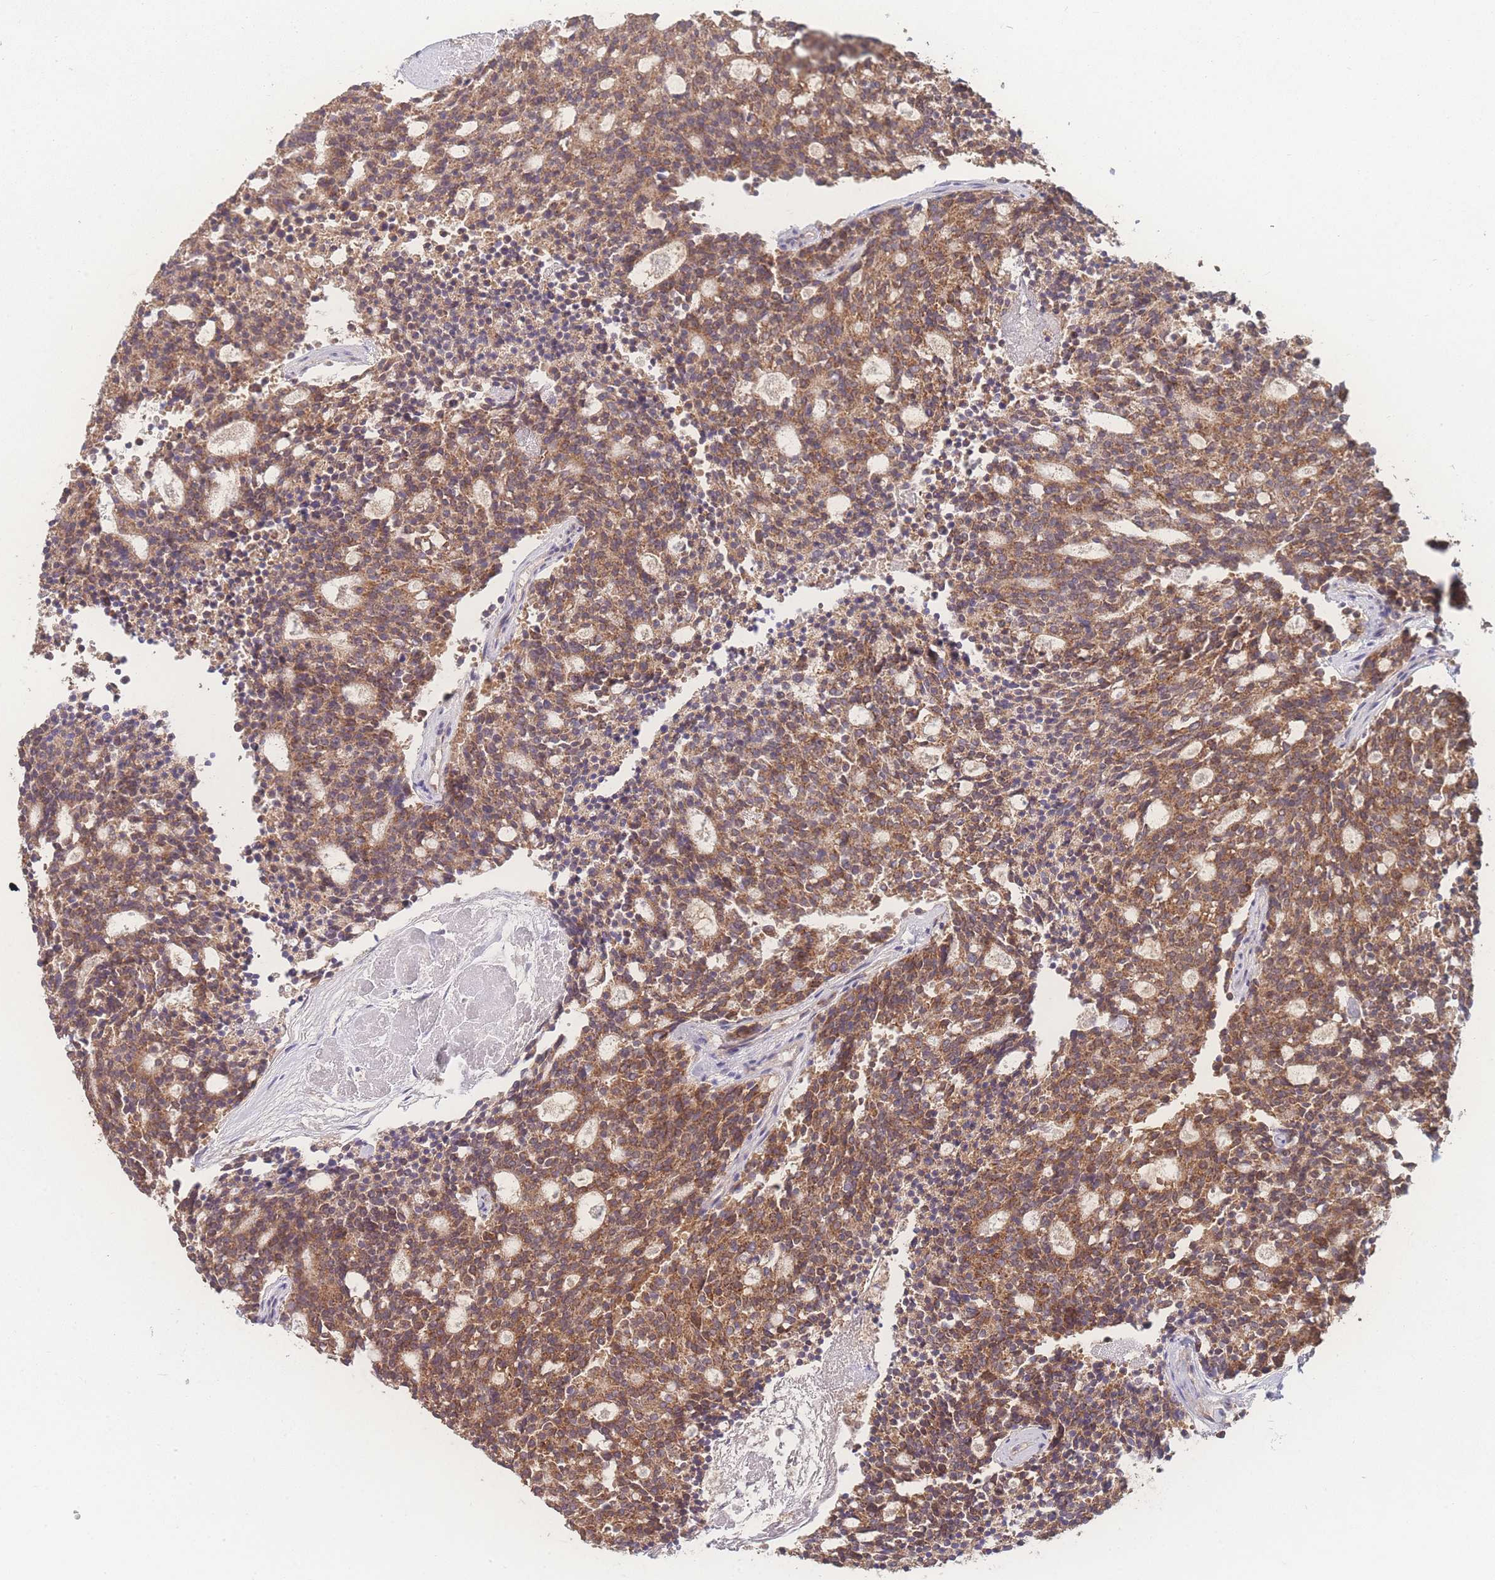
{"staining": {"intensity": "moderate", "quantity": ">75%", "location": "cytoplasmic/membranous"}, "tissue": "carcinoid", "cell_type": "Tumor cells", "image_type": "cancer", "snomed": [{"axis": "morphology", "description": "Carcinoid, malignant, NOS"}, {"axis": "topography", "description": "Pancreas"}], "caption": "A brown stain shows moderate cytoplasmic/membranous expression of a protein in carcinoid tumor cells.", "gene": "GIPR", "patient": {"sex": "female", "age": 54}}